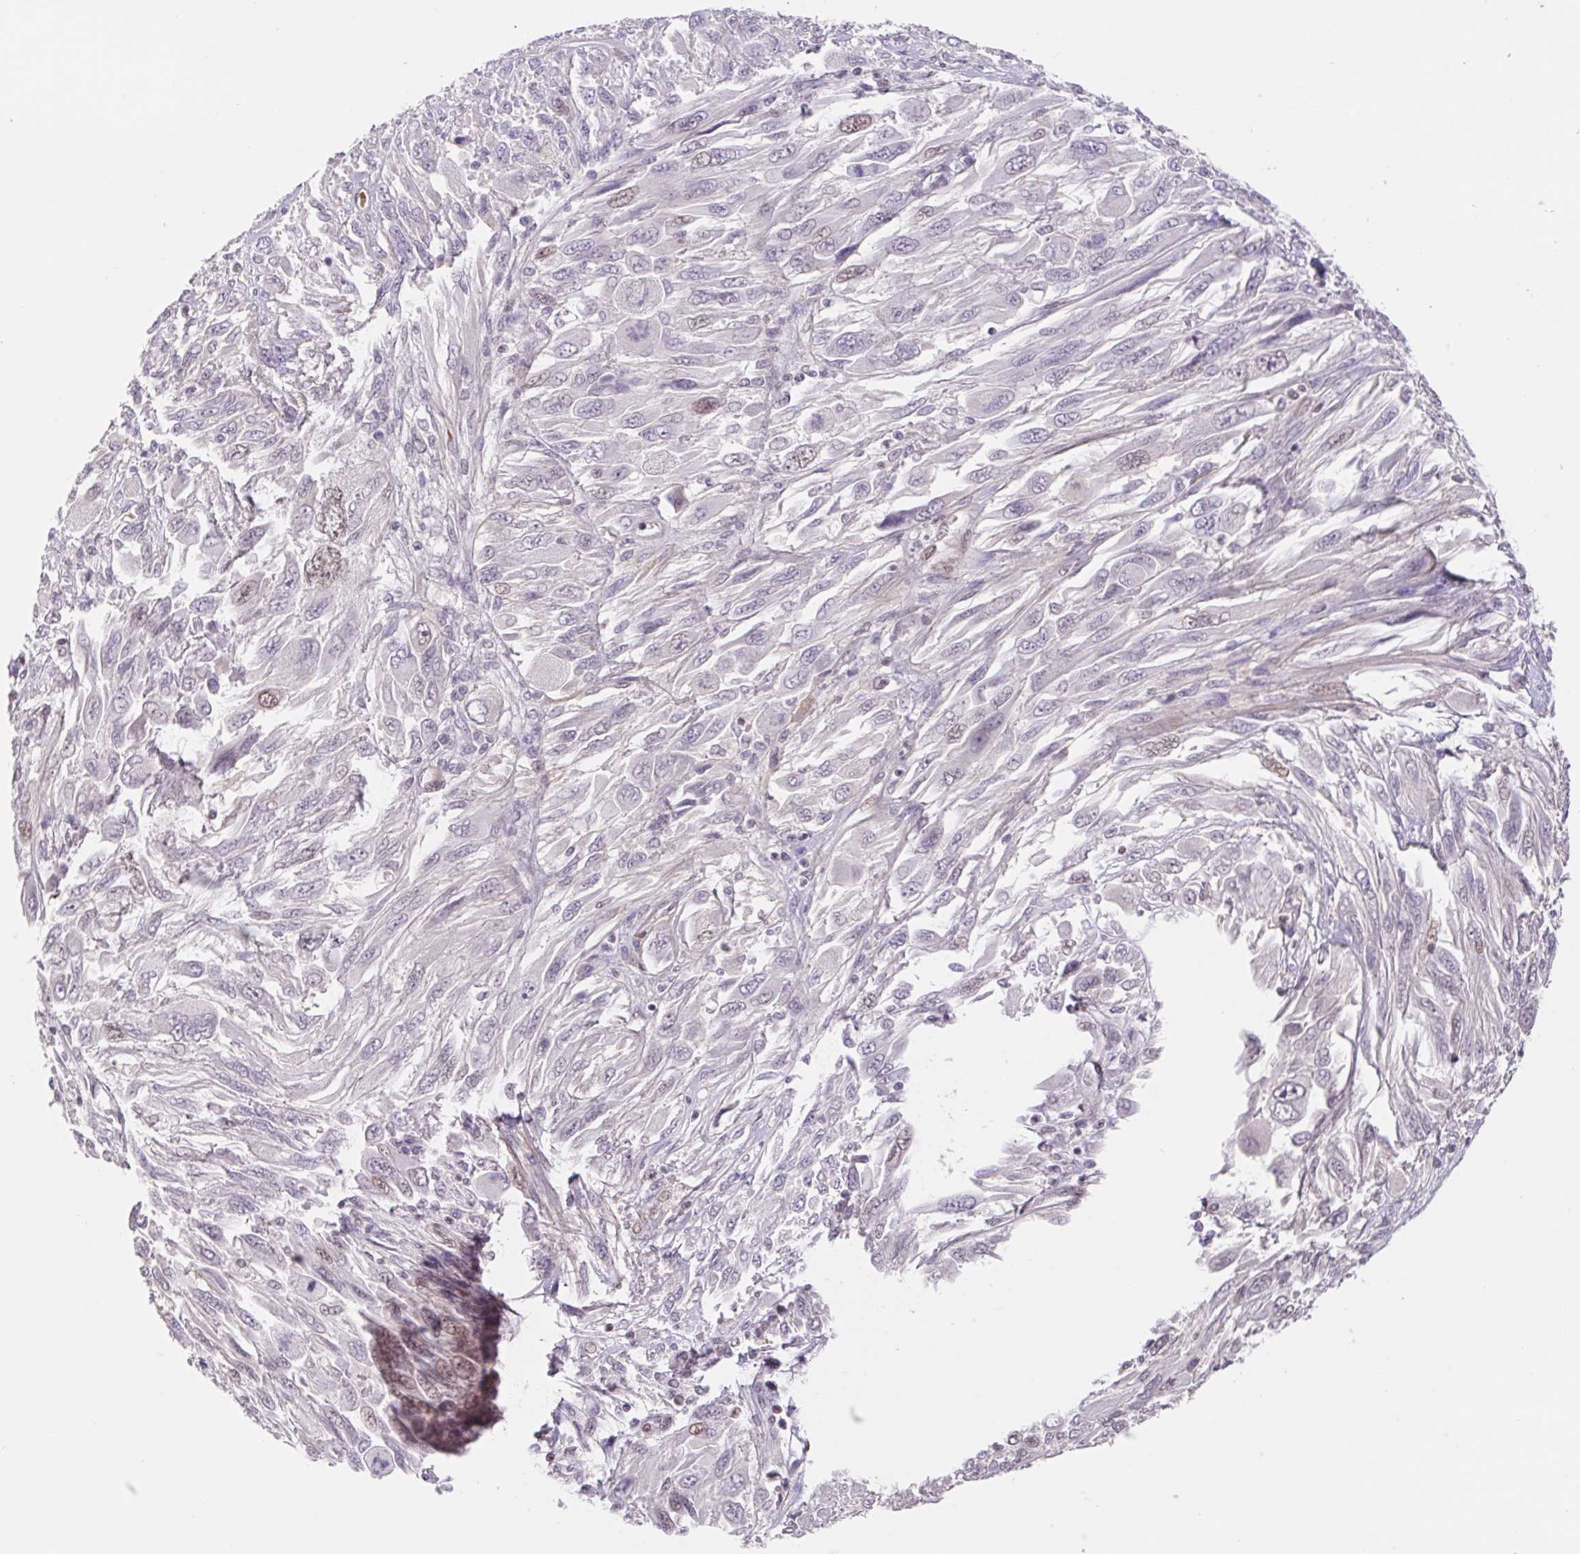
{"staining": {"intensity": "weak", "quantity": "<25%", "location": "nuclear"}, "tissue": "melanoma", "cell_type": "Tumor cells", "image_type": "cancer", "snomed": [{"axis": "morphology", "description": "Malignant melanoma, NOS"}, {"axis": "topography", "description": "Skin"}], "caption": "Immunohistochemistry histopathology image of human malignant melanoma stained for a protein (brown), which displays no expression in tumor cells.", "gene": "TRERF1", "patient": {"sex": "female", "age": 91}}